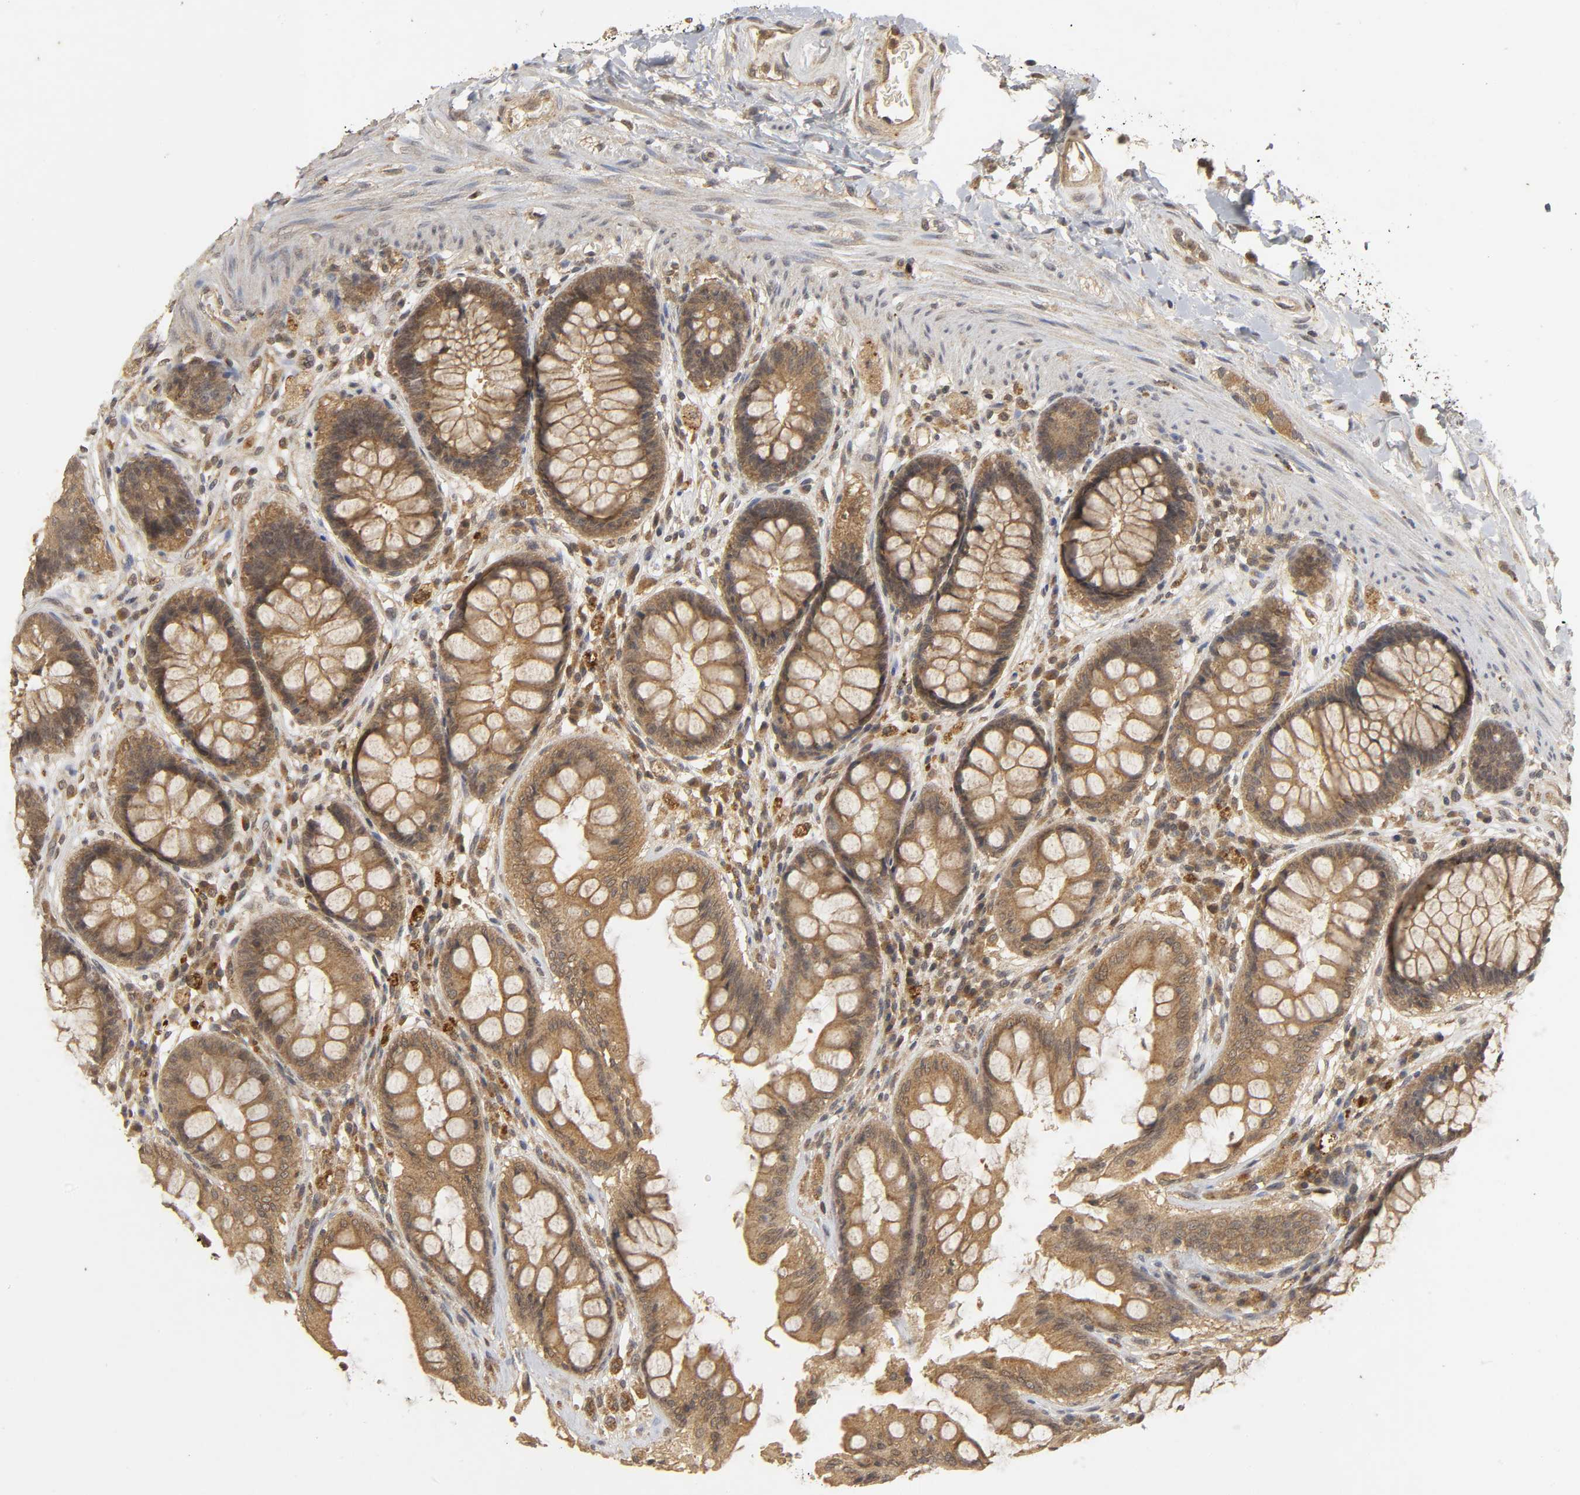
{"staining": {"intensity": "moderate", "quantity": ">75%", "location": "cytoplasmic/membranous"}, "tissue": "rectum", "cell_type": "Glandular cells", "image_type": "normal", "snomed": [{"axis": "morphology", "description": "Normal tissue, NOS"}, {"axis": "topography", "description": "Rectum"}], "caption": "Immunohistochemistry (IHC) photomicrograph of benign human rectum stained for a protein (brown), which shows medium levels of moderate cytoplasmic/membranous expression in approximately >75% of glandular cells.", "gene": "TRAF6", "patient": {"sex": "female", "age": 46}}